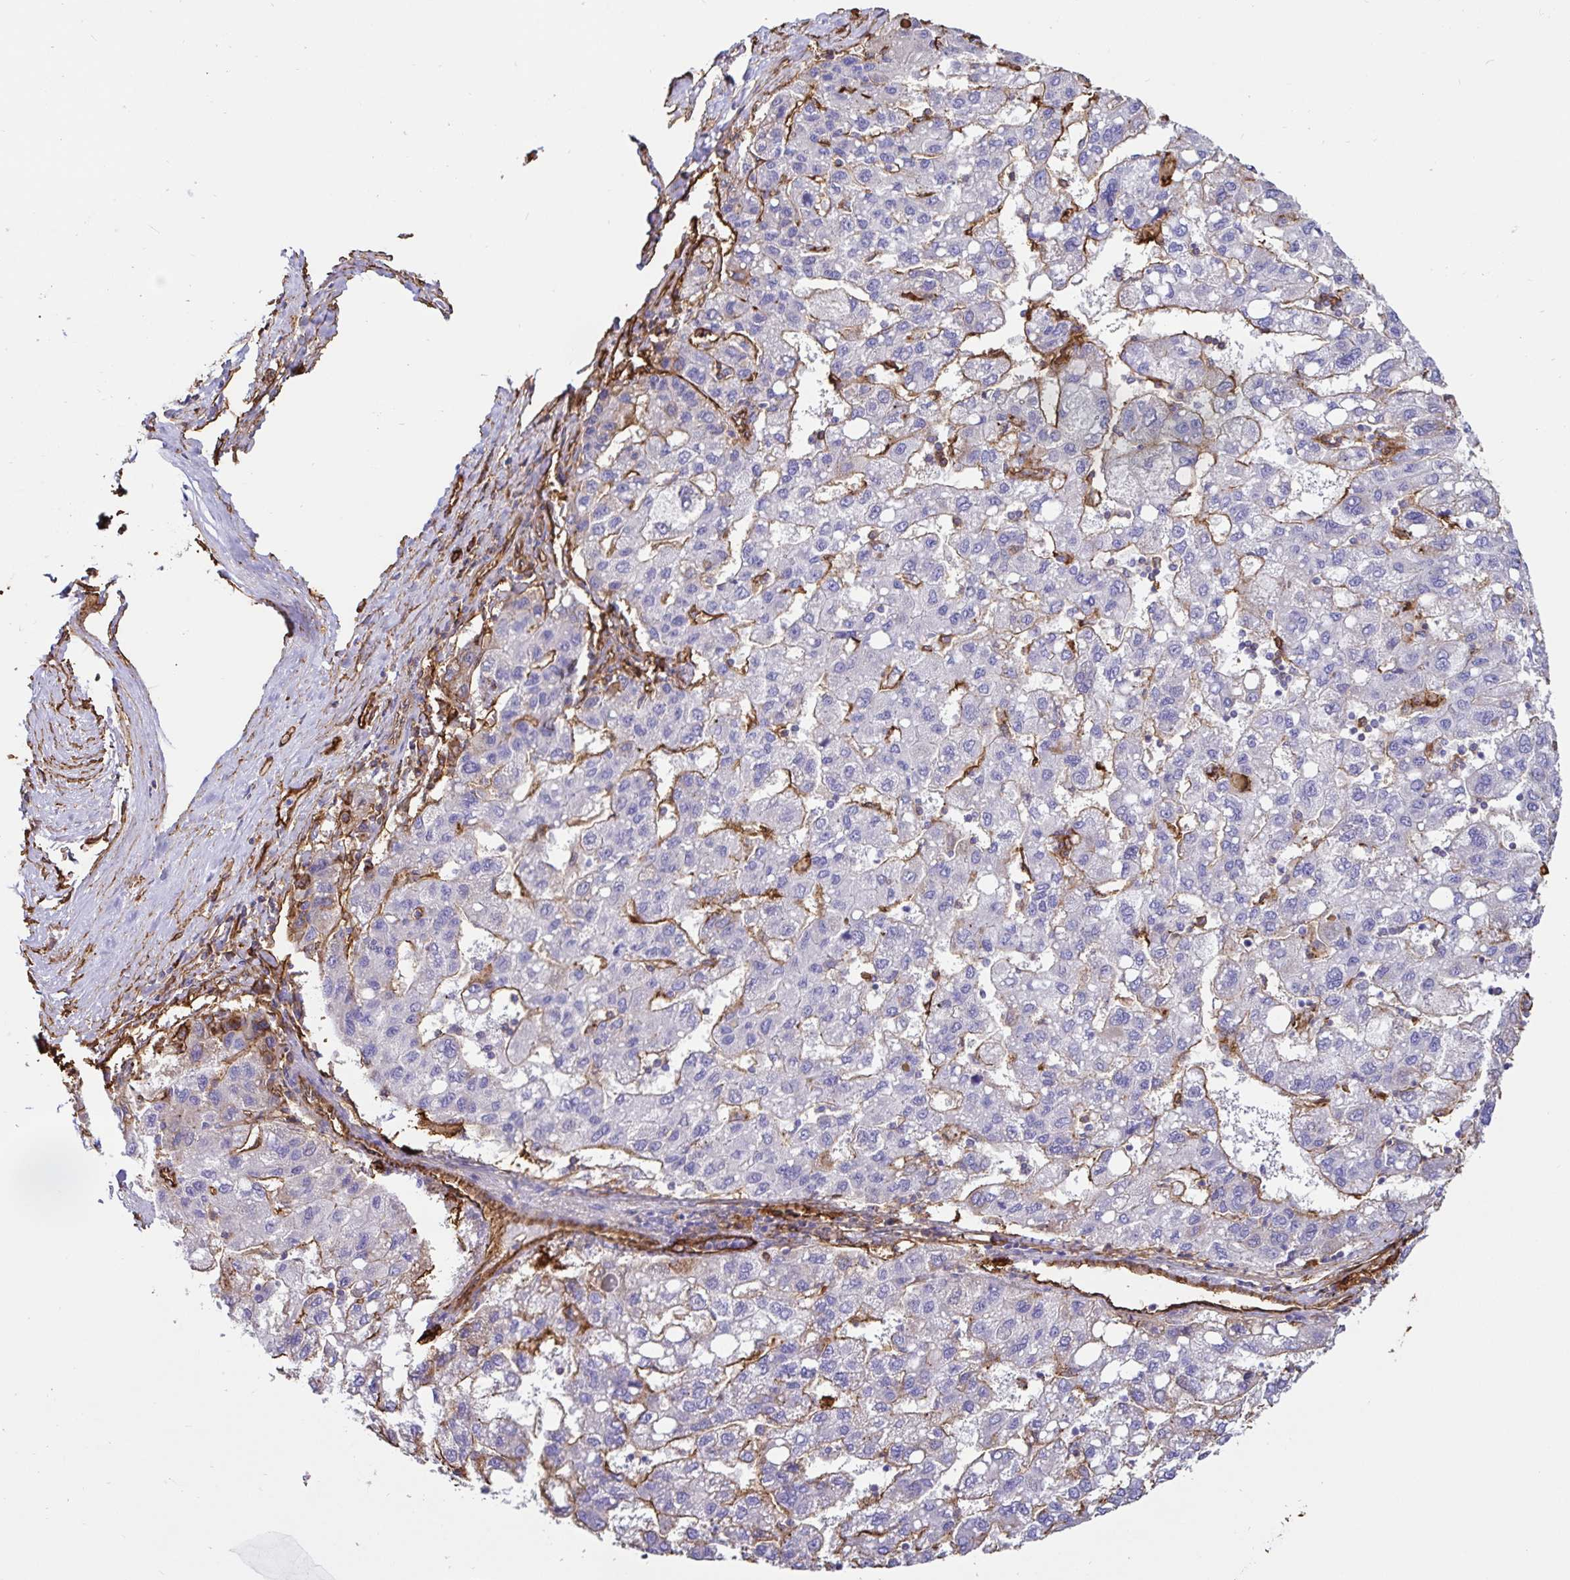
{"staining": {"intensity": "negative", "quantity": "none", "location": "none"}, "tissue": "liver cancer", "cell_type": "Tumor cells", "image_type": "cancer", "snomed": [{"axis": "morphology", "description": "Carcinoma, Hepatocellular, NOS"}, {"axis": "topography", "description": "Liver"}], "caption": "High magnification brightfield microscopy of liver cancer (hepatocellular carcinoma) stained with DAB (brown) and counterstained with hematoxylin (blue): tumor cells show no significant positivity.", "gene": "ANXA2", "patient": {"sex": "female", "age": 82}}